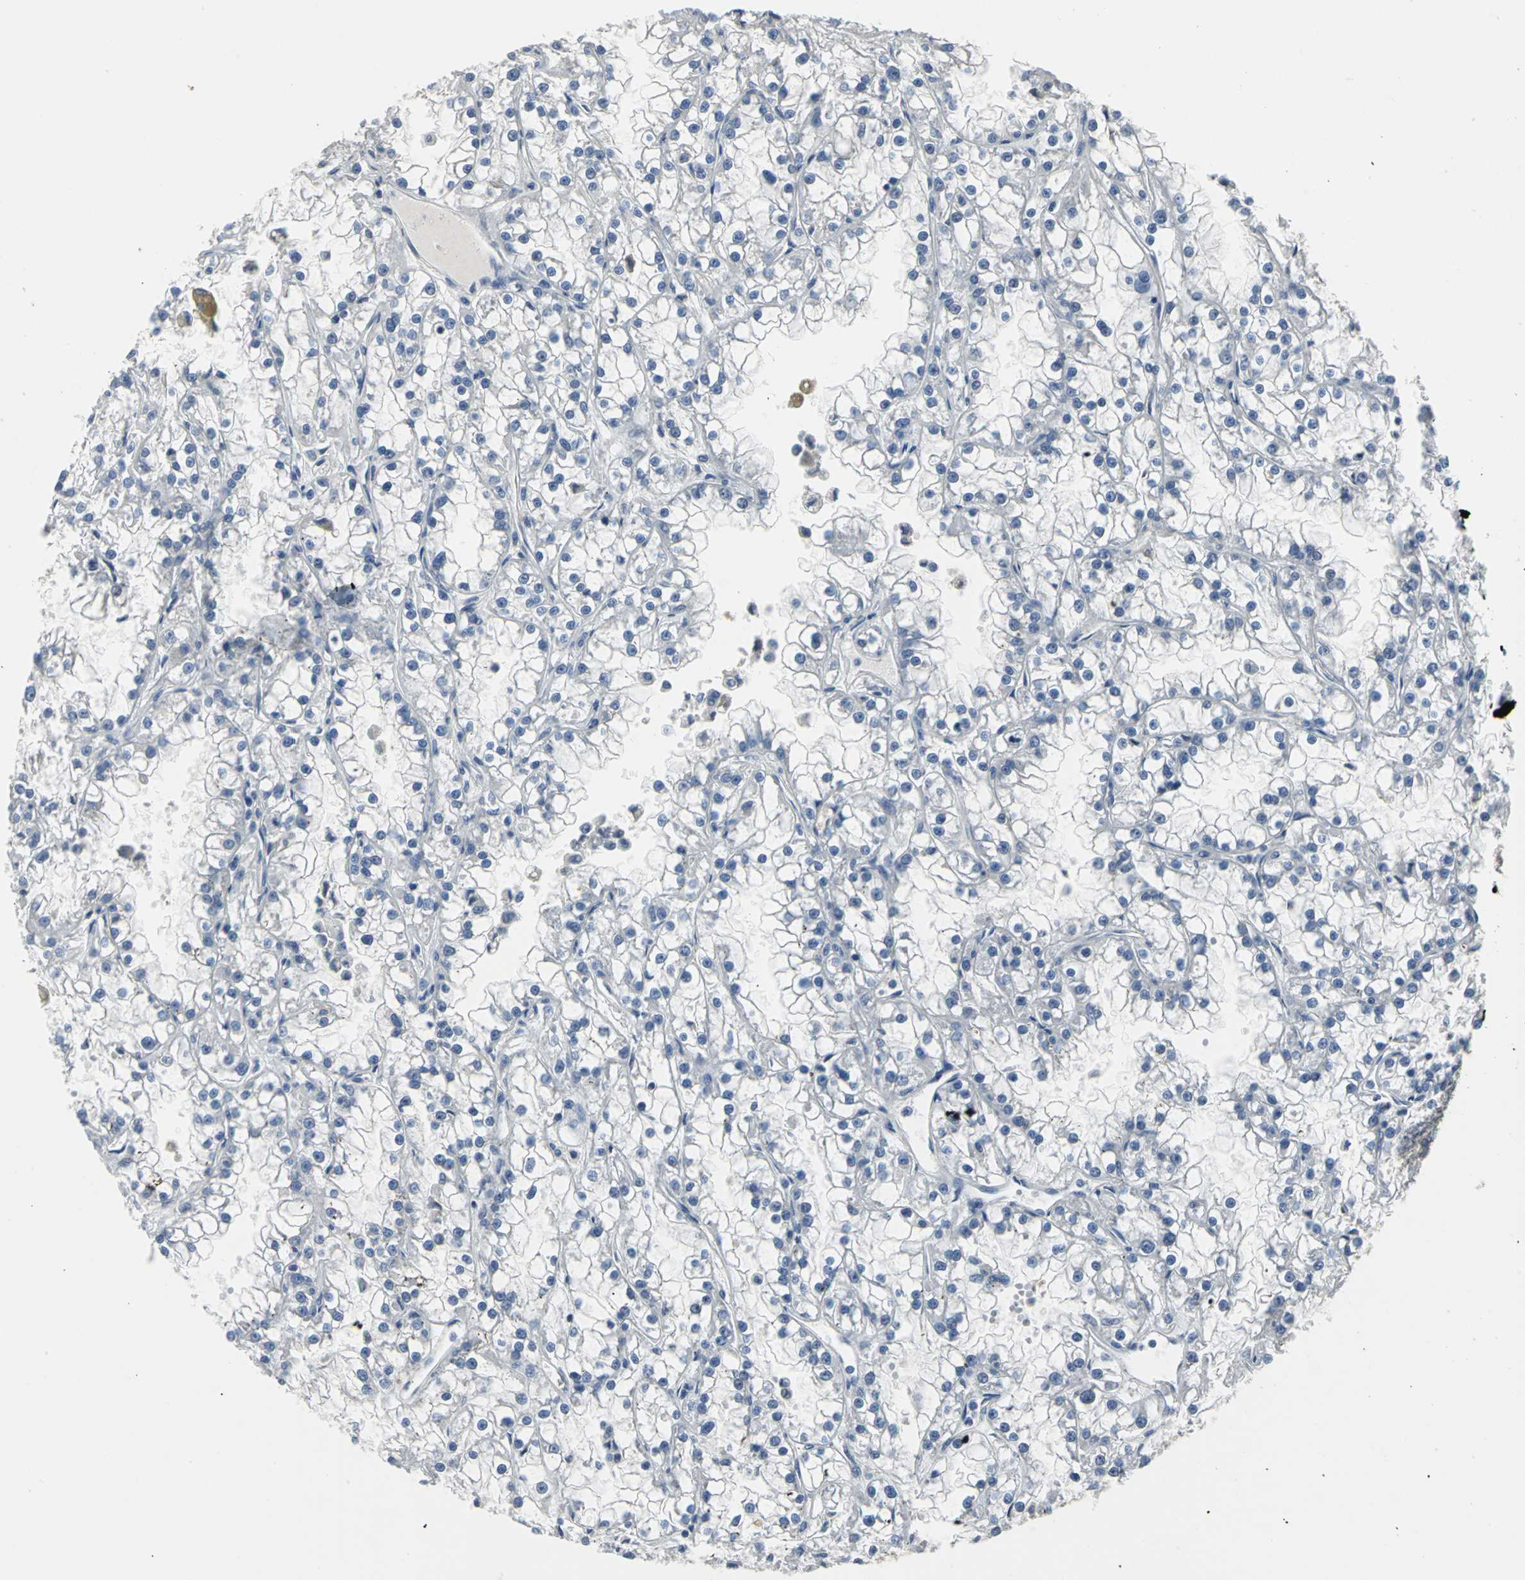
{"staining": {"intensity": "negative", "quantity": "none", "location": "none"}, "tissue": "renal cancer", "cell_type": "Tumor cells", "image_type": "cancer", "snomed": [{"axis": "morphology", "description": "Adenocarcinoma, NOS"}, {"axis": "topography", "description": "Kidney"}], "caption": "Tumor cells are negative for brown protein staining in renal cancer (adenocarcinoma).", "gene": "CHRNB1", "patient": {"sex": "female", "age": 52}}